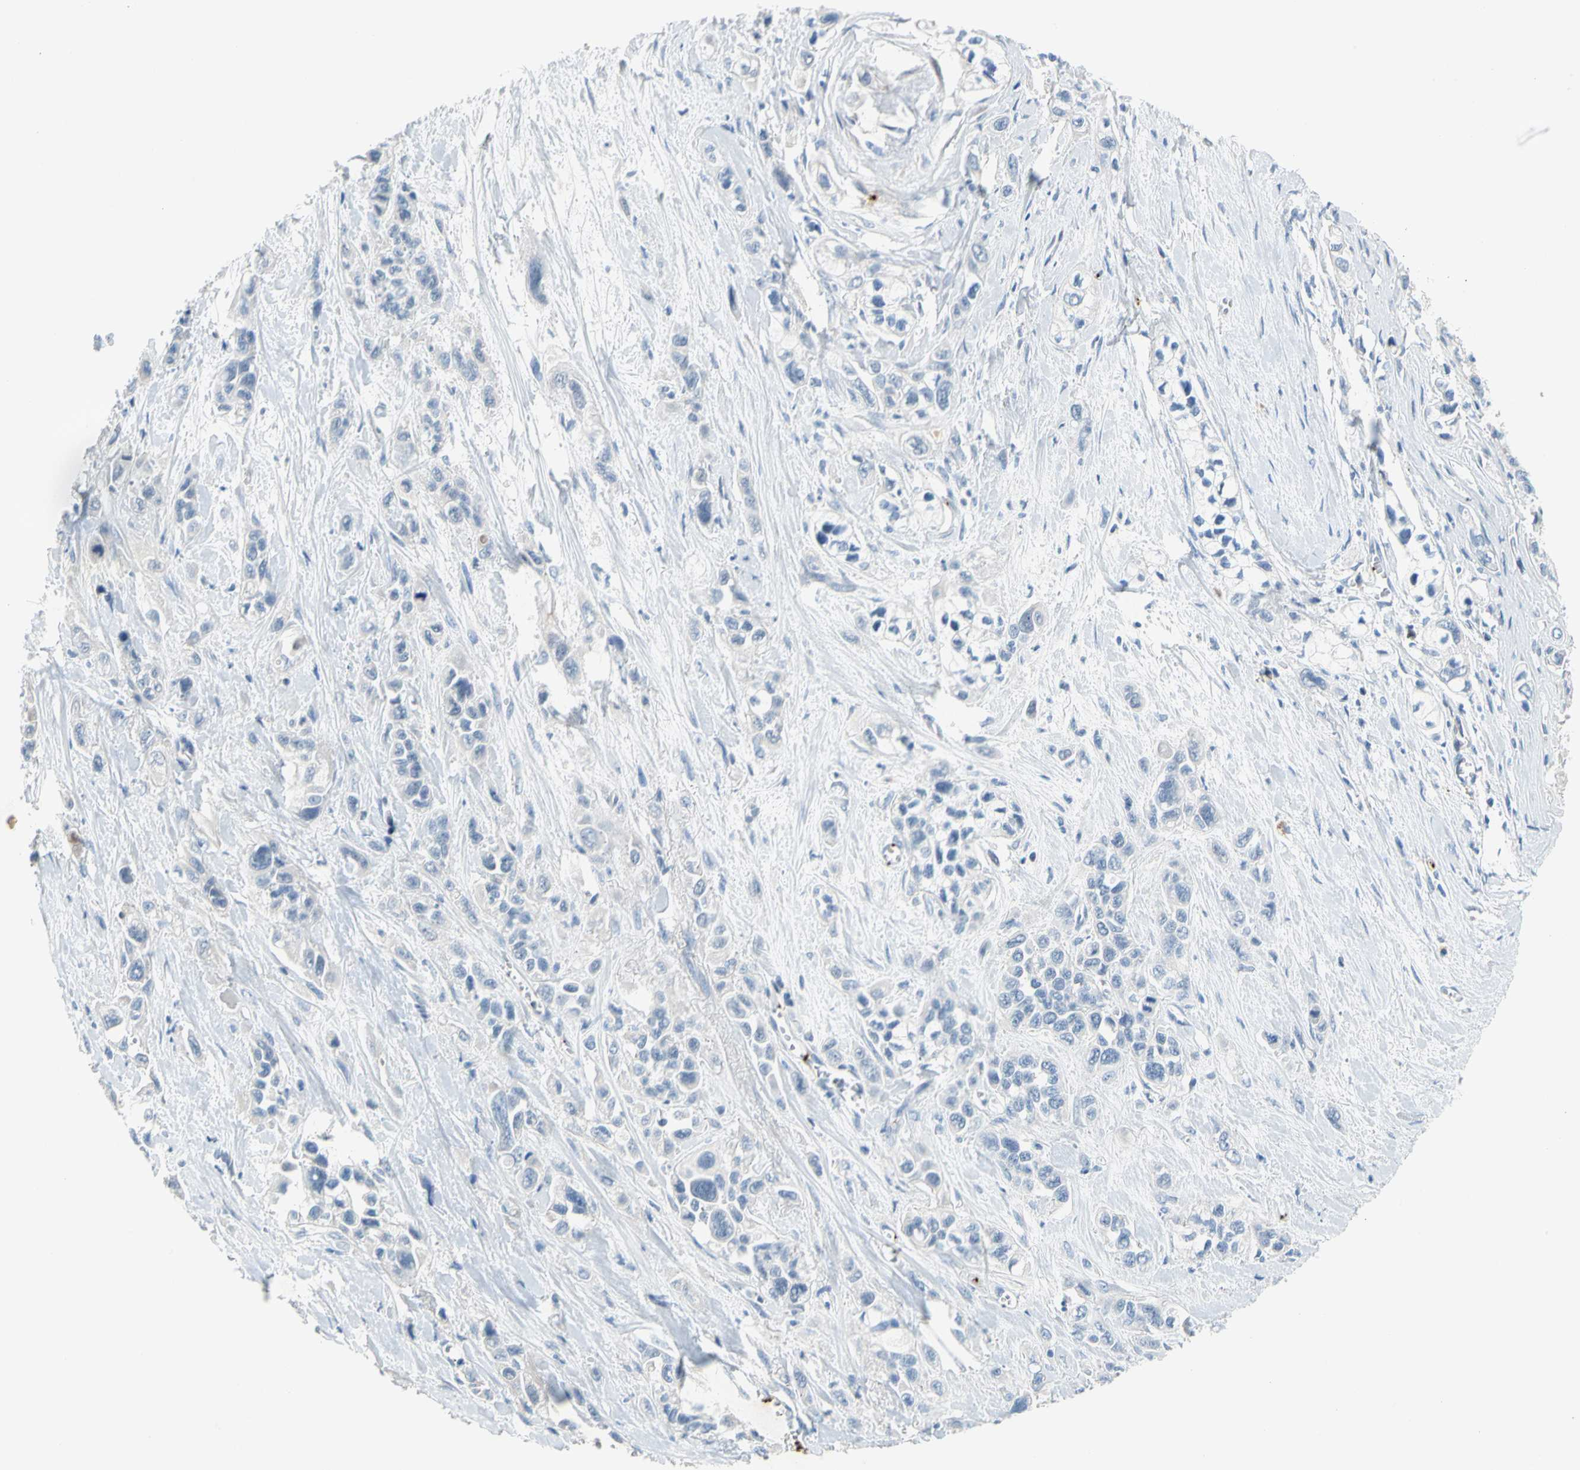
{"staining": {"intensity": "negative", "quantity": "none", "location": "none"}, "tissue": "pancreatic cancer", "cell_type": "Tumor cells", "image_type": "cancer", "snomed": [{"axis": "morphology", "description": "Adenocarcinoma, NOS"}, {"axis": "topography", "description": "Pancreas"}], "caption": "Immunohistochemistry (IHC) photomicrograph of human pancreatic cancer stained for a protein (brown), which displays no positivity in tumor cells. (Stains: DAB (3,3'-diaminobenzidine) immunohistochemistry (IHC) with hematoxylin counter stain, Microscopy: brightfield microscopy at high magnification).", "gene": "PPBP", "patient": {"sex": "male", "age": 74}}